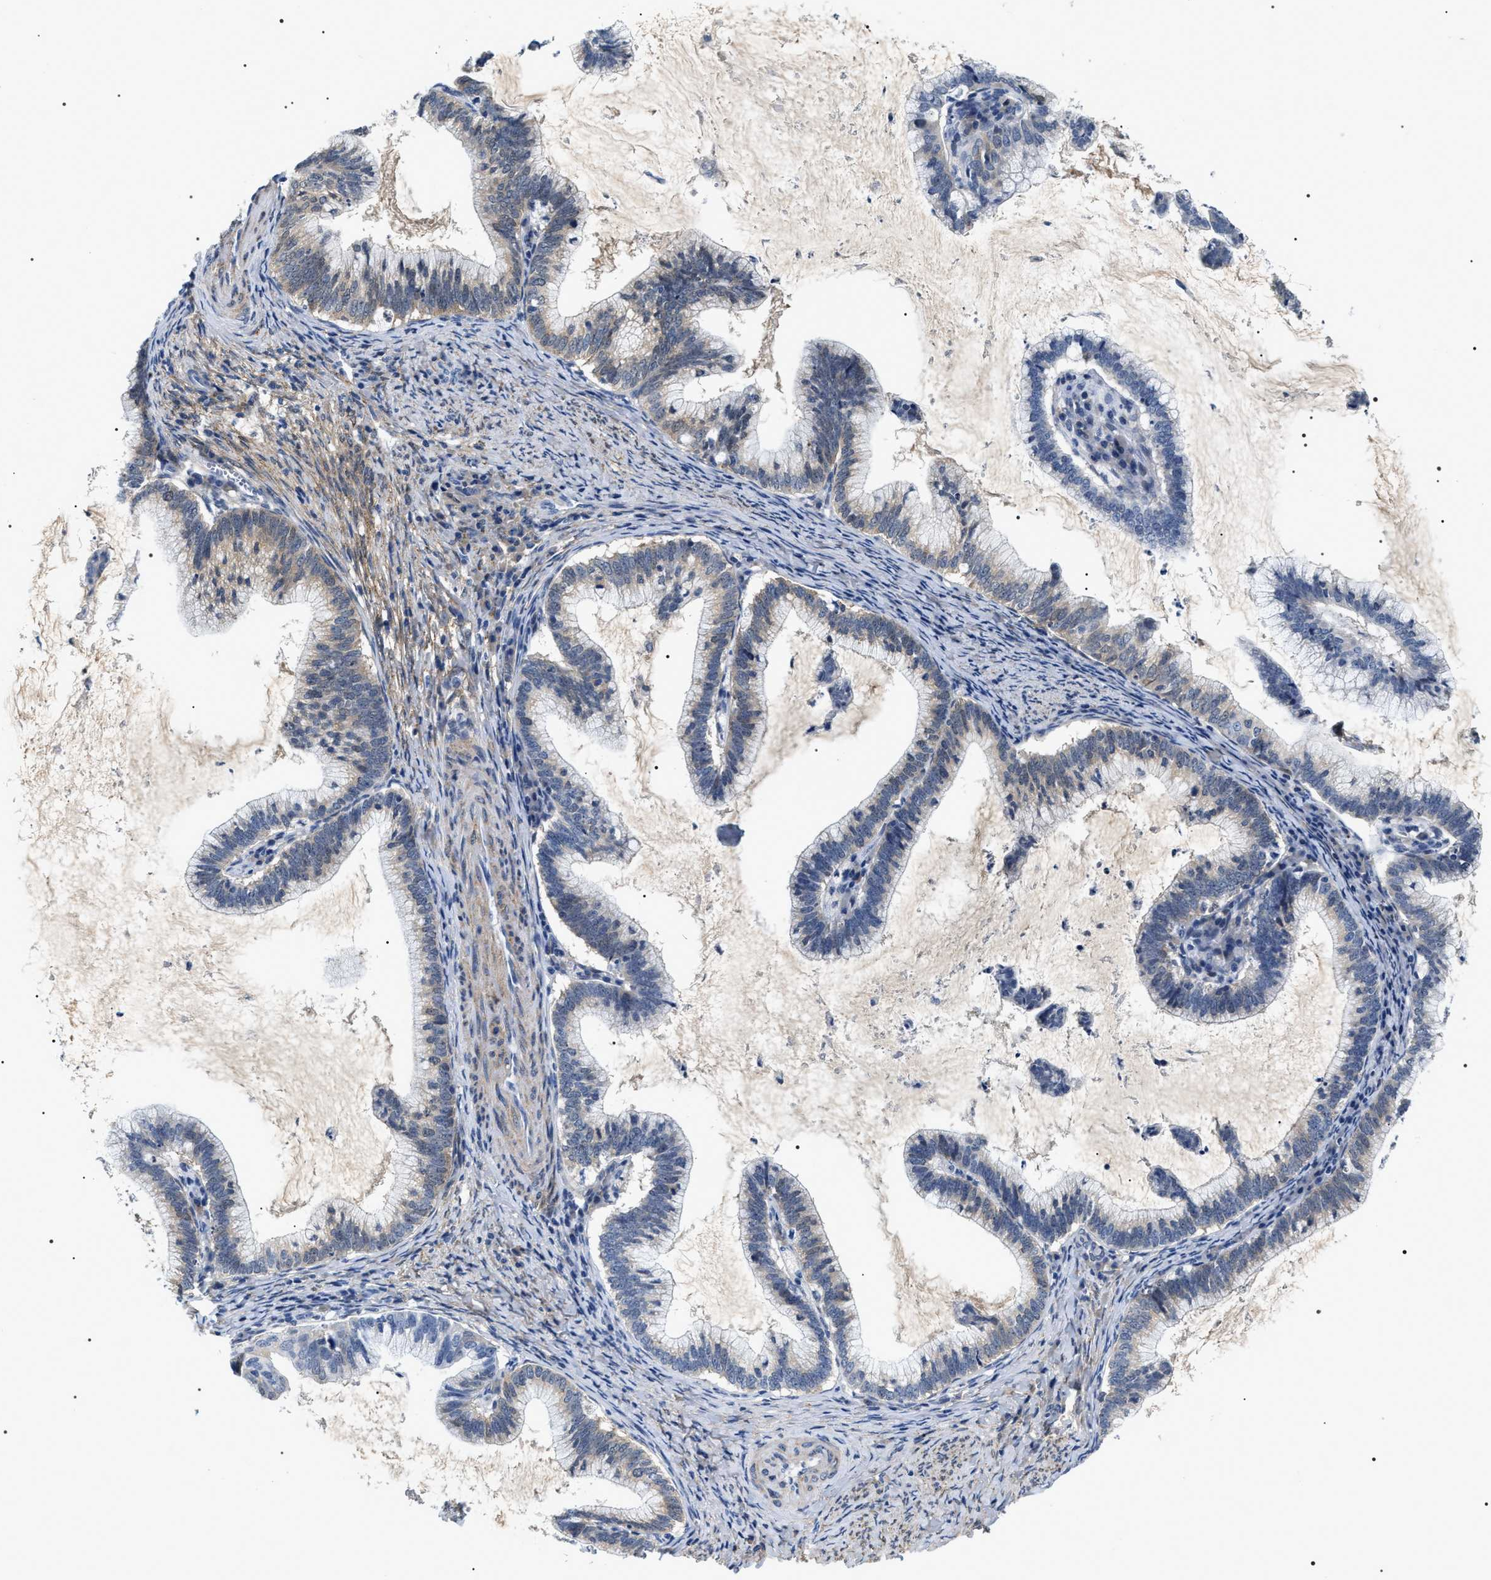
{"staining": {"intensity": "weak", "quantity": "<25%", "location": "cytoplasmic/membranous"}, "tissue": "cervical cancer", "cell_type": "Tumor cells", "image_type": "cancer", "snomed": [{"axis": "morphology", "description": "Adenocarcinoma, NOS"}, {"axis": "topography", "description": "Cervix"}], "caption": "Protein analysis of cervical adenocarcinoma demonstrates no significant expression in tumor cells.", "gene": "BAG2", "patient": {"sex": "female", "age": 36}}